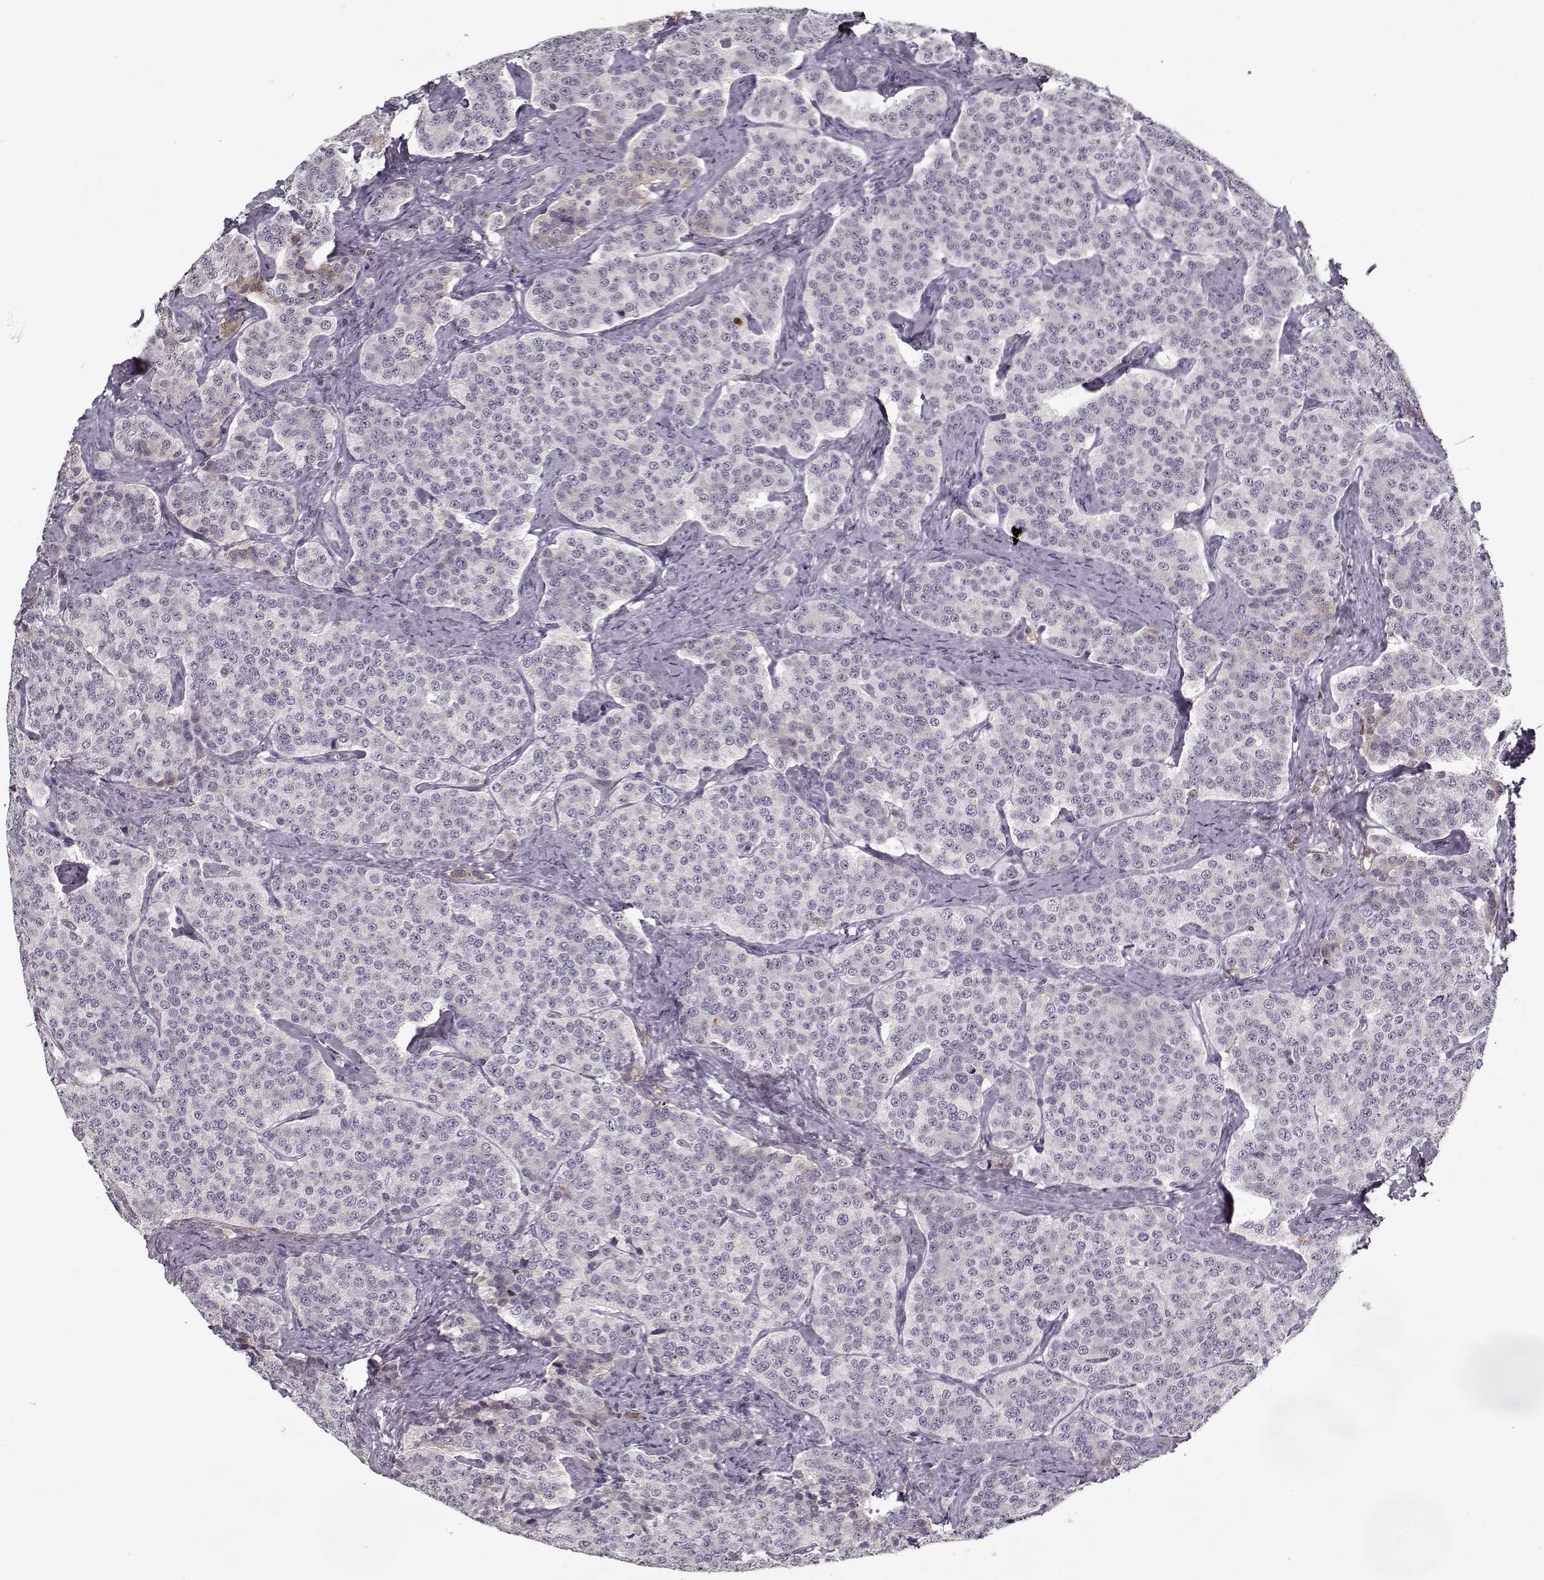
{"staining": {"intensity": "negative", "quantity": "none", "location": "none"}, "tissue": "carcinoid", "cell_type": "Tumor cells", "image_type": "cancer", "snomed": [{"axis": "morphology", "description": "Carcinoid, malignant, NOS"}, {"axis": "topography", "description": "Small intestine"}], "caption": "Immunohistochemical staining of human carcinoid (malignant) demonstrates no significant positivity in tumor cells.", "gene": "AFM", "patient": {"sex": "female", "age": 58}}